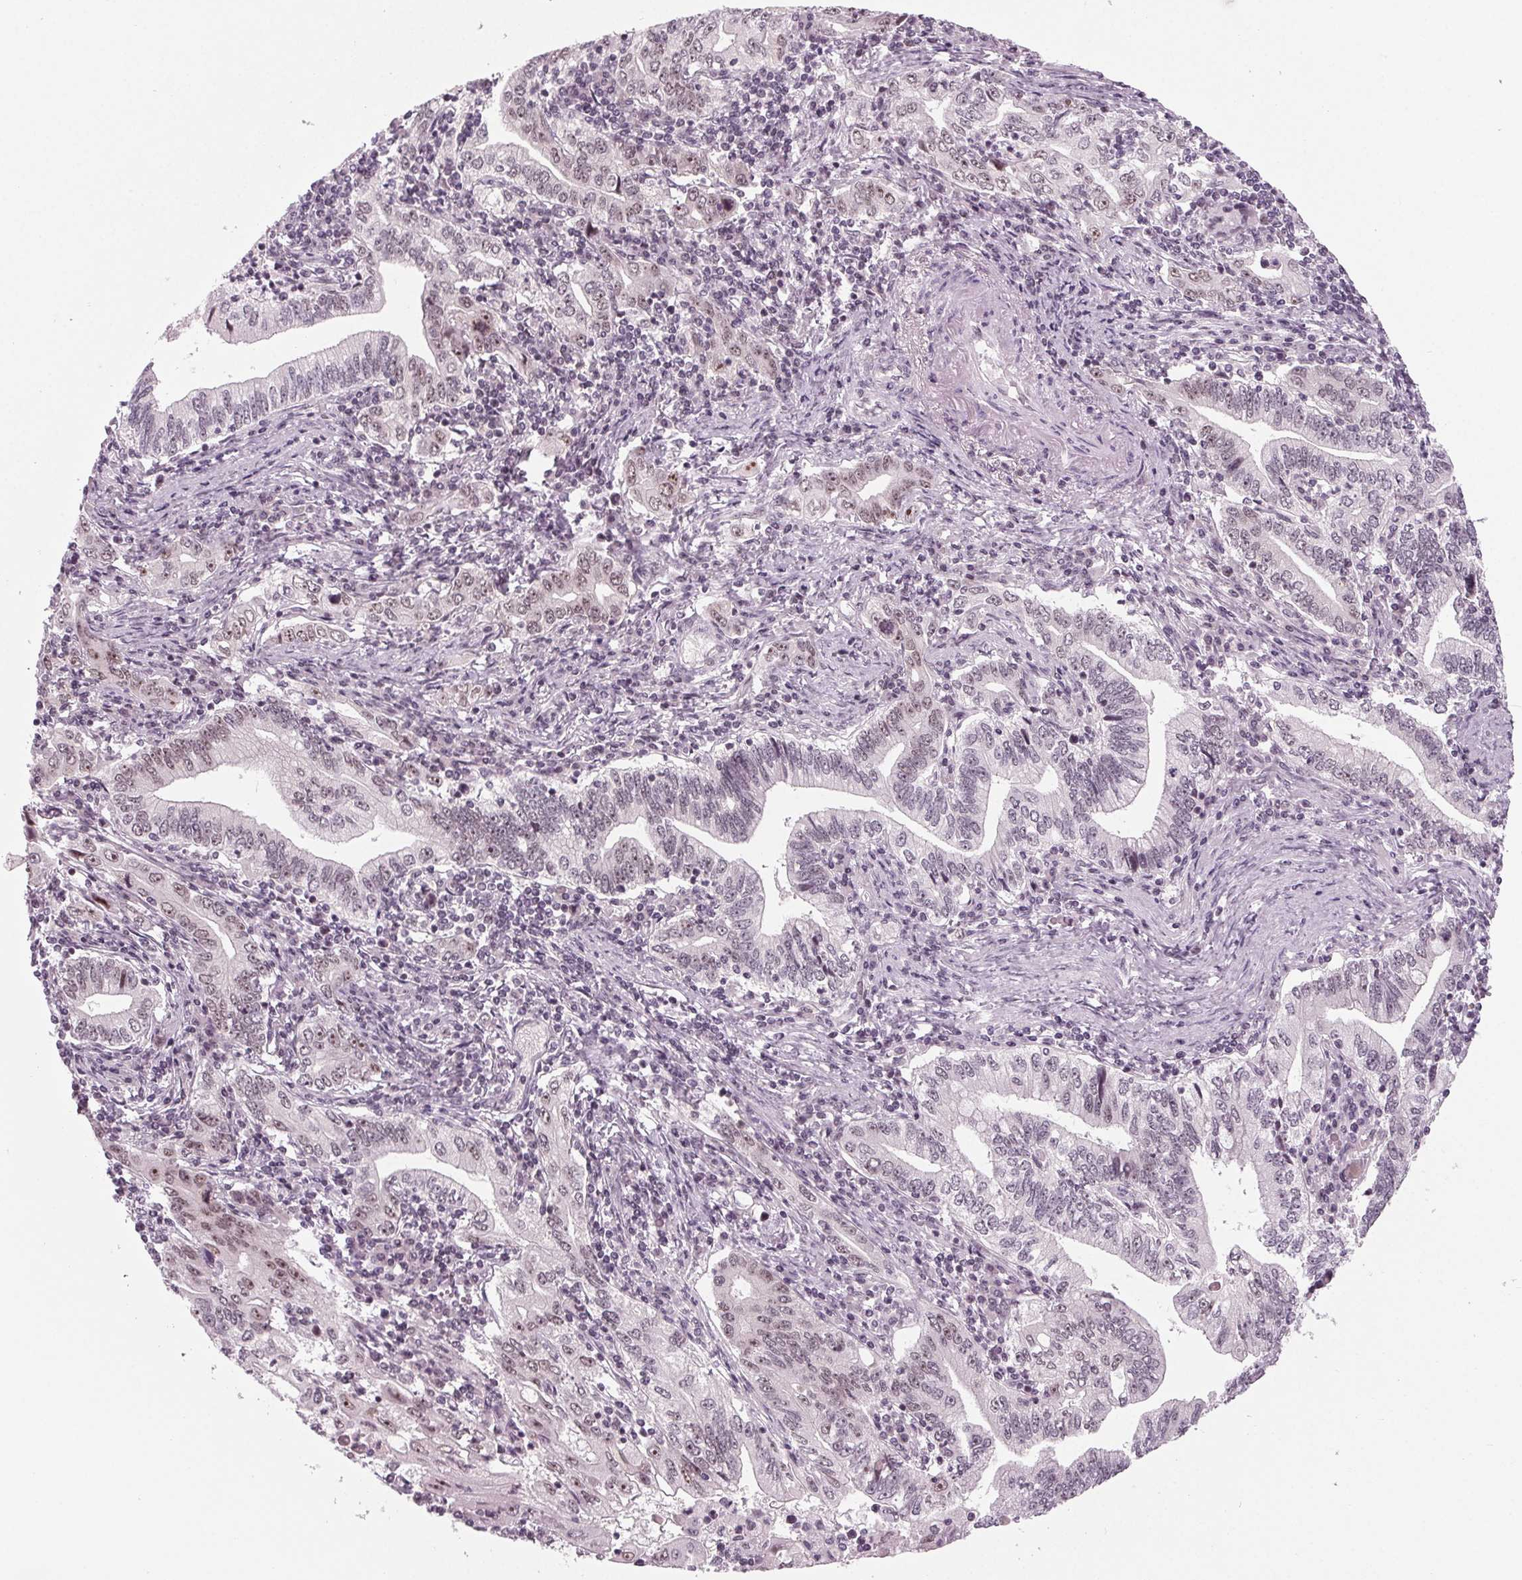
{"staining": {"intensity": "weak", "quantity": "<25%", "location": "nuclear"}, "tissue": "stomach cancer", "cell_type": "Tumor cells", "image_type": "cancer", "snomed": [{"axis": "morphology", "description": "Adenocarcinoma, NOS"}, {"axis": "topography", "description": "Stomach, lower"}], "caption": "IHC of stomach cancer (adenocarcinoma) reveals no positivity in tumor cells.", "gene": "DDX41", "patient": {"sex": "female", "age": 72}}